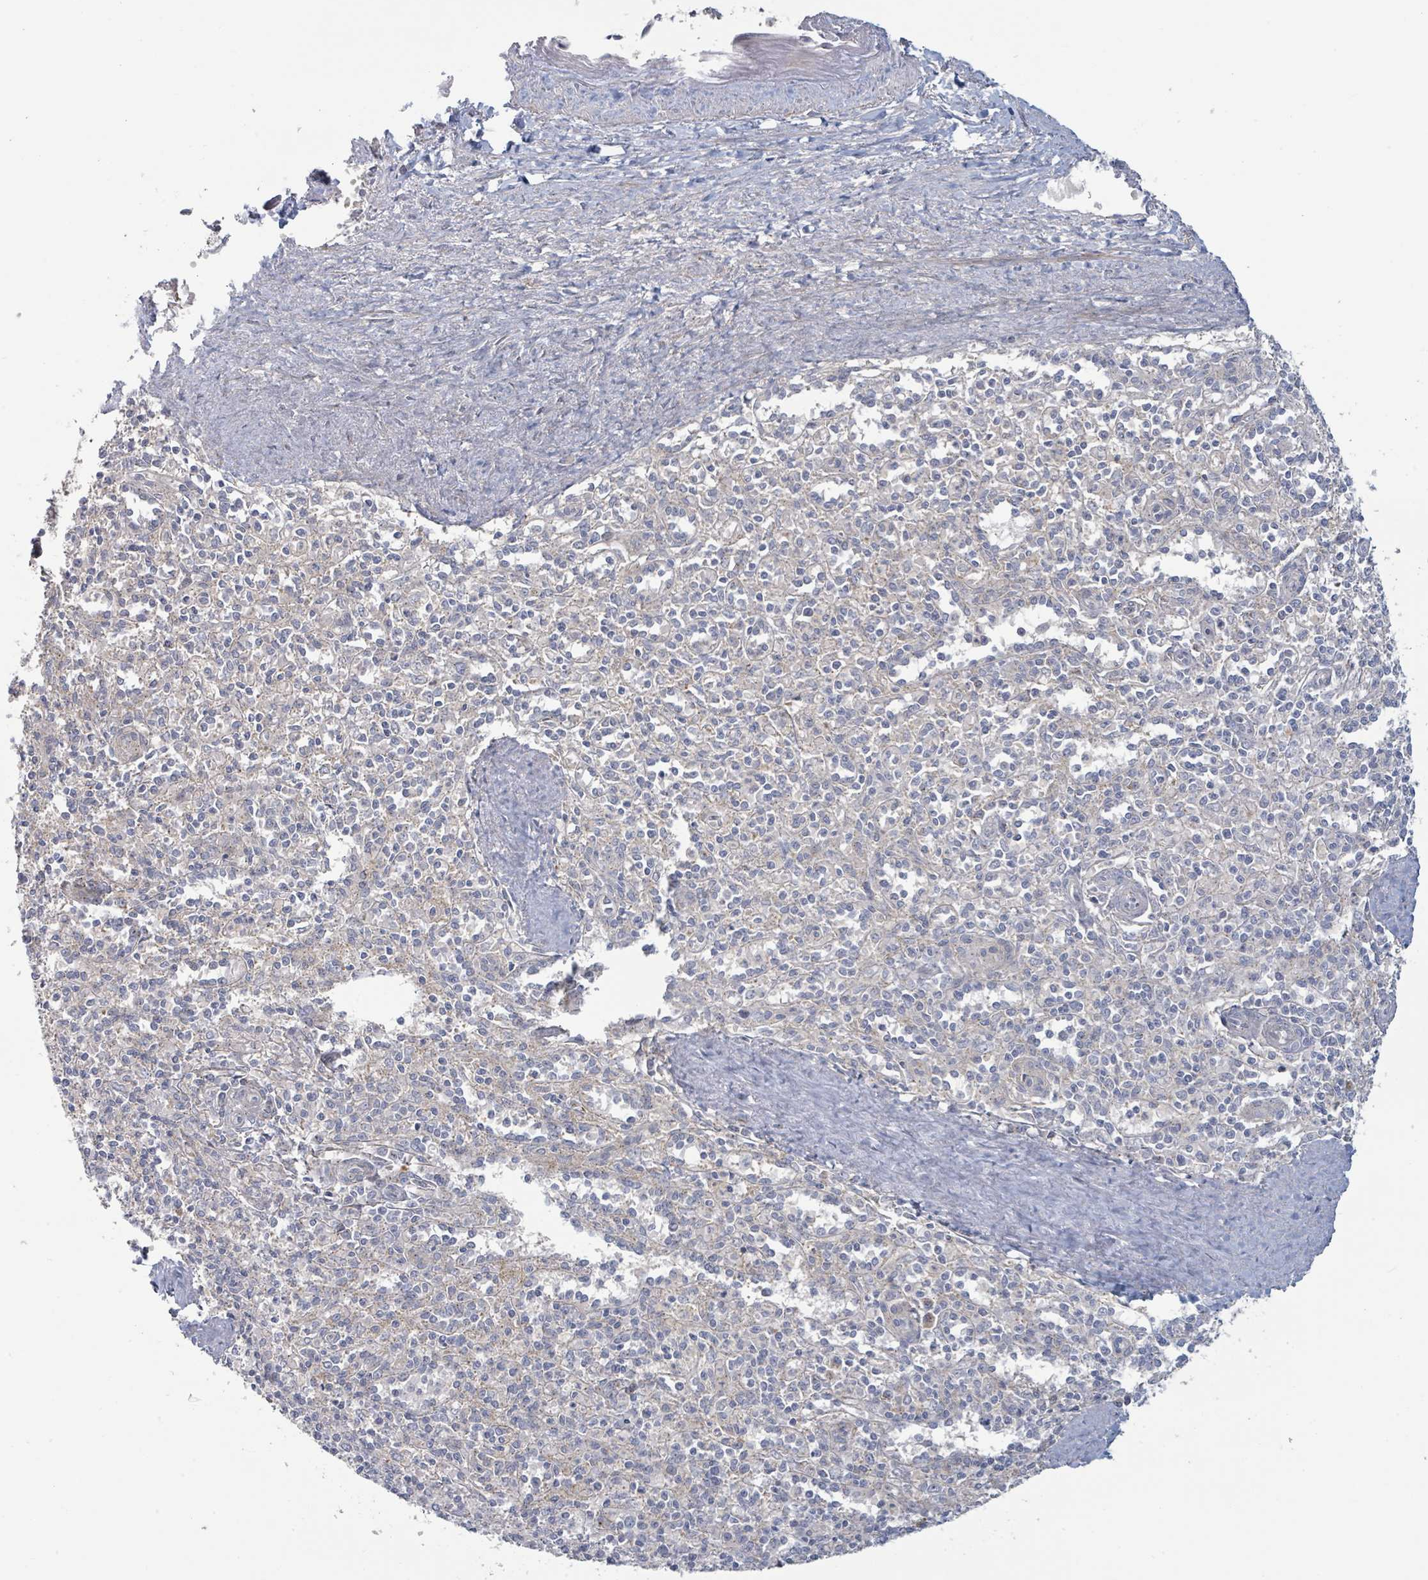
{"staining": {"intensity": "negative", "quantity": "none", "location": "none"}, "tissue": "spleen", "cell_type": "Cells in red pulp", "image_type": "normal", "snomed": [{"axis": "morphology", "description": "Normal tissue, NOS"}, {"axis": "topography", "description": "Spleen"}], "caption": "An image of spleen stained for a protein exhibits no brown staining in cells in red pulp. (DAB IHC, high magnification).", "gene": "COL5A3", "patient": {"sex": "female", "age": 70}}